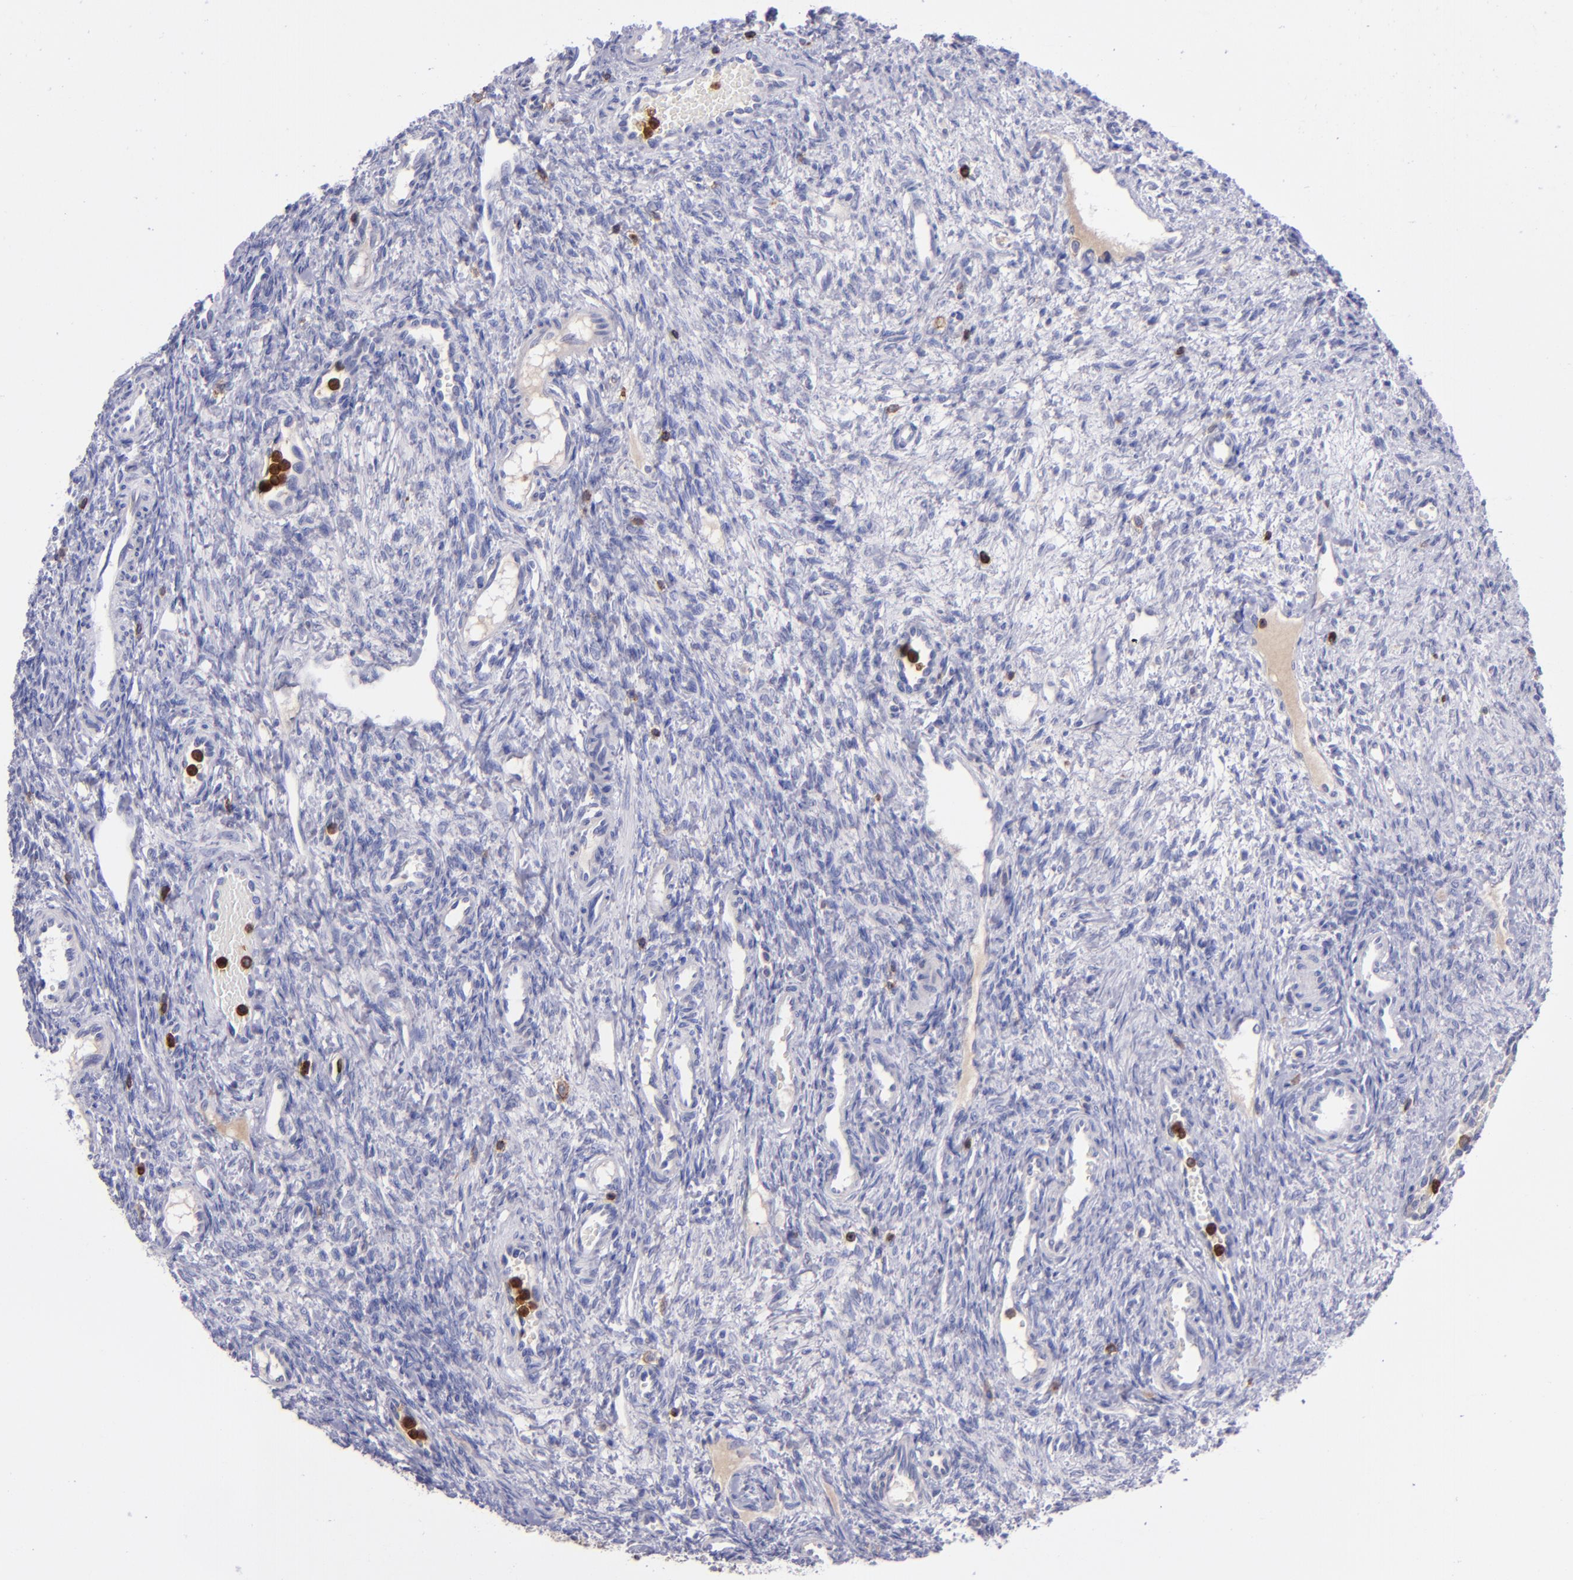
{"staining": {"intensity": "negative", "quantity": "none", "location": "none"}, "tissue": "ovary", "cell_type": "Follicle cells", "image_type": "normal", "snomed": [{"axis": "morphology", "description": "Normal tissue, NOS"}, {"axis": "topography", "description": "Ovary"}], "caption": "Ovary stained for a protein using IHC shows no positivity follicle cells.", "gene": "ICAM3", "patient": {"sex": "female", "age": 33}}